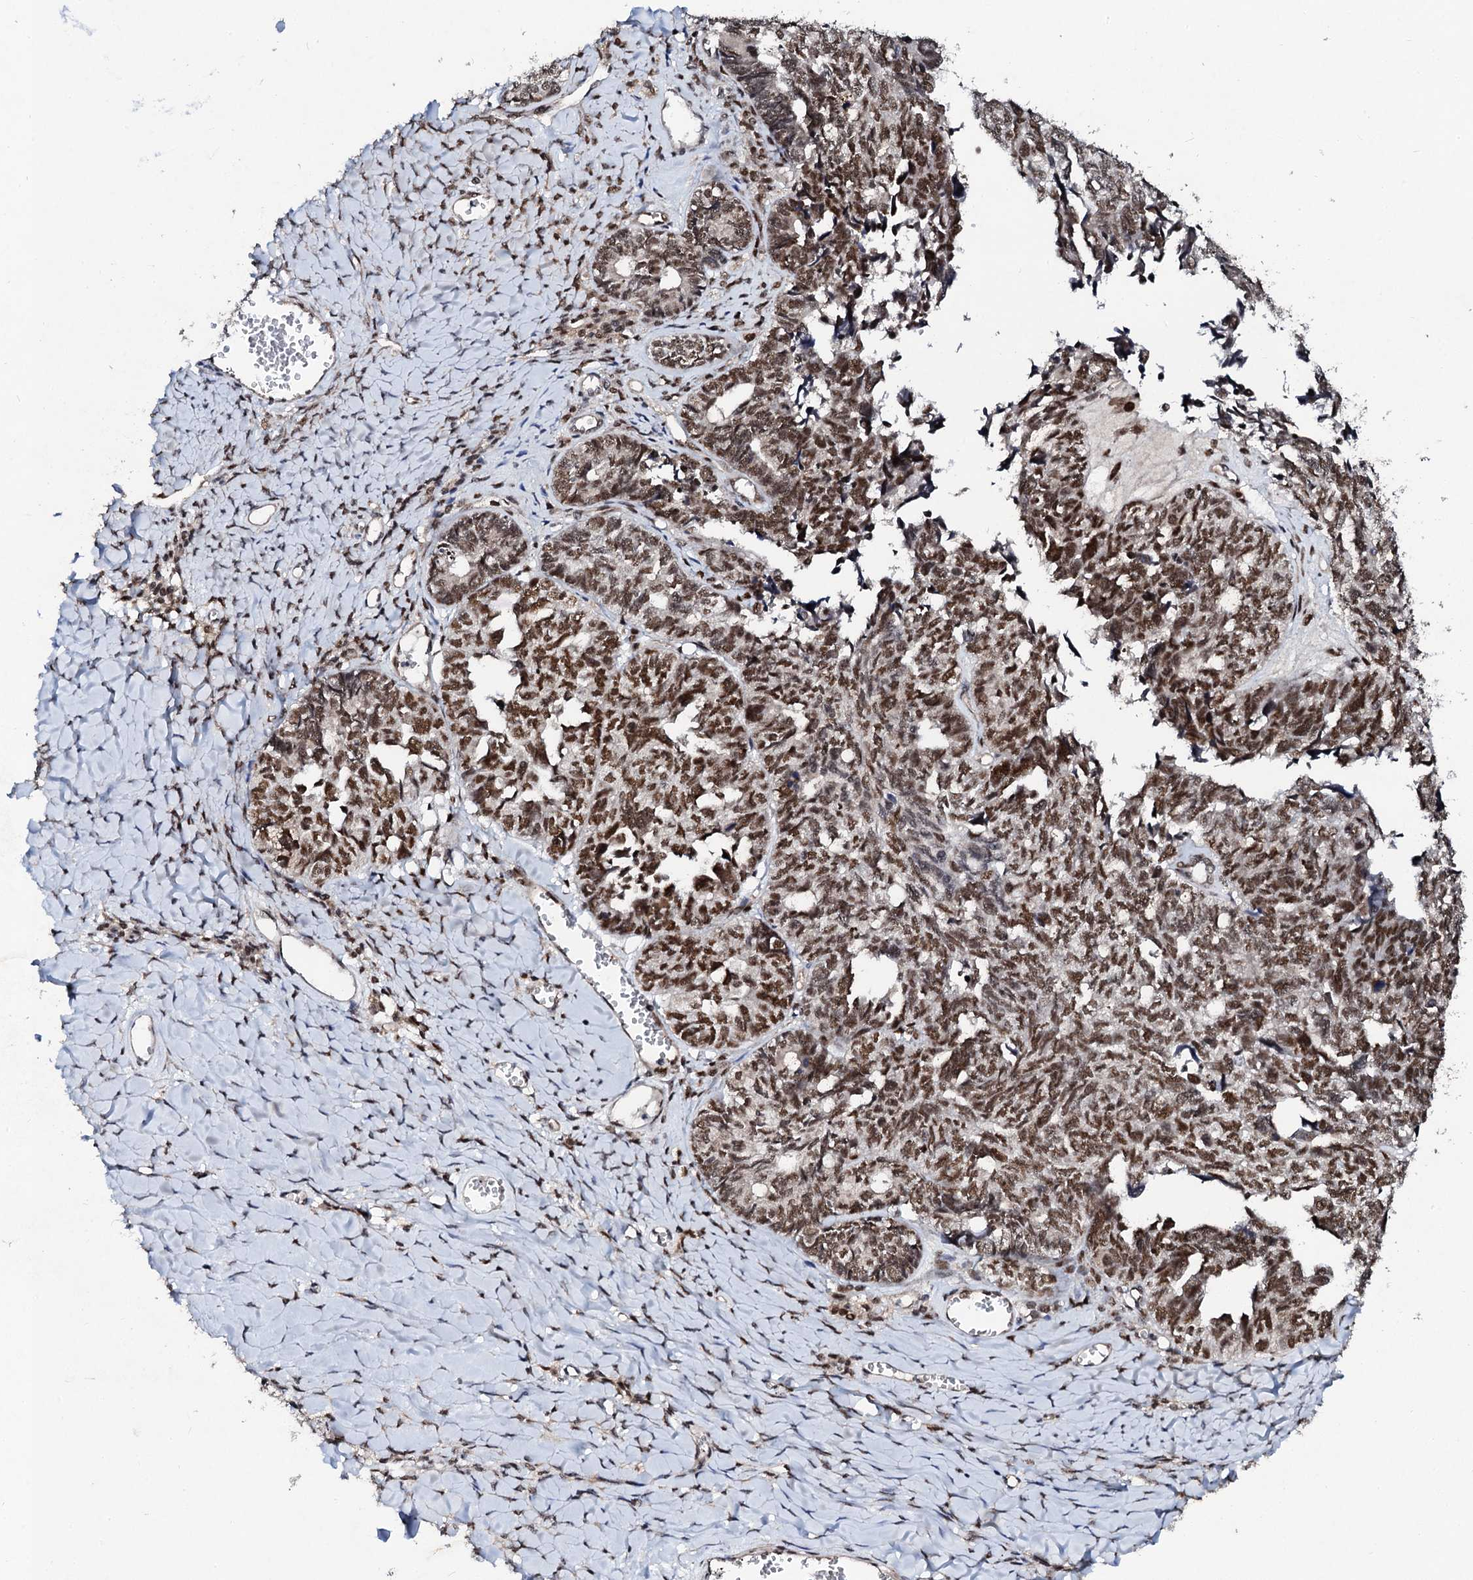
{"staining": {"intensity": "strong", "quantity": ">75%", "location": "nuclear"}, "tissue": "ovarian cancer", "cell_type": "Tumor cells", "image_type": "cancer", "snomed": [{"axis": "morphology", "description": "Cystadenocarcinoma, serous, NOS"}, {"axis": "topography", "description": "Ovary"}], "caption": "Ovarian cancer was stained to show a protein in brown. There is high levels of strong nuclear expression in about >75% of tumor cells. (DAB (3,3'-diaminobenzidine) IHC with brightfield microscopy, high magnification).", "gene": "CSTF3", "patient": {"sex": "female", "age": 79}}